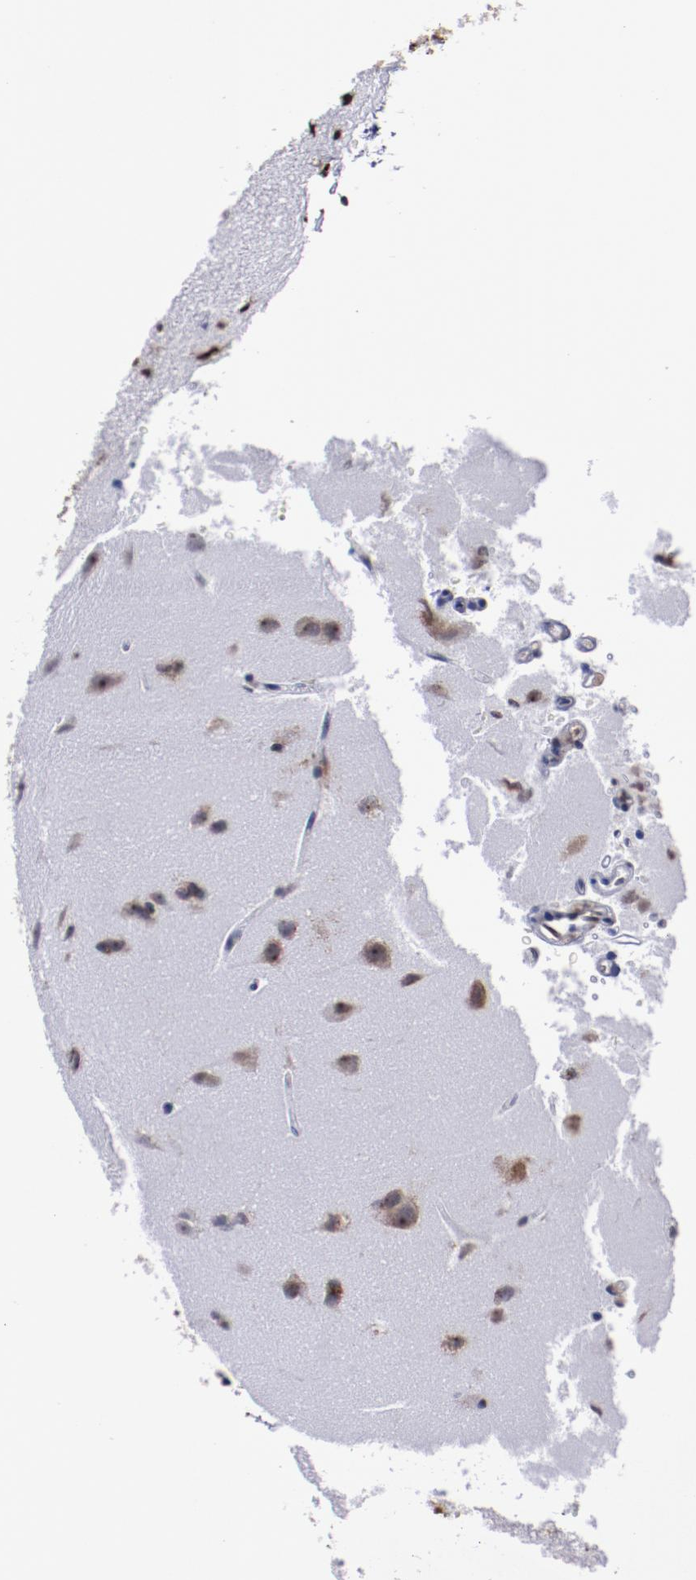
{"staining": {"intensity": "strong", "quantity": ">75%", "location": "nuclear"}, "tissue": "glioma", "cell_type": "Tumor cells", "image_type": "cancer", "snomed": [{"axis": "morphology", "description": "Glioma, malignant, Low grade"}, {"axis": "topography", "description": "Cerebral cortex"}], "caption": "IHC micrograph of neoplastic tissue: human malignant low-grade glioma stained using immunohistochemistry (IHC) reveals high levels of strong protein expression localized specifically in the nuclear of tumor cells, appearing as a nuclear brown color.", "gene": "HNRNPA2B1", "patient": {"sex": "female", "age": 47}}